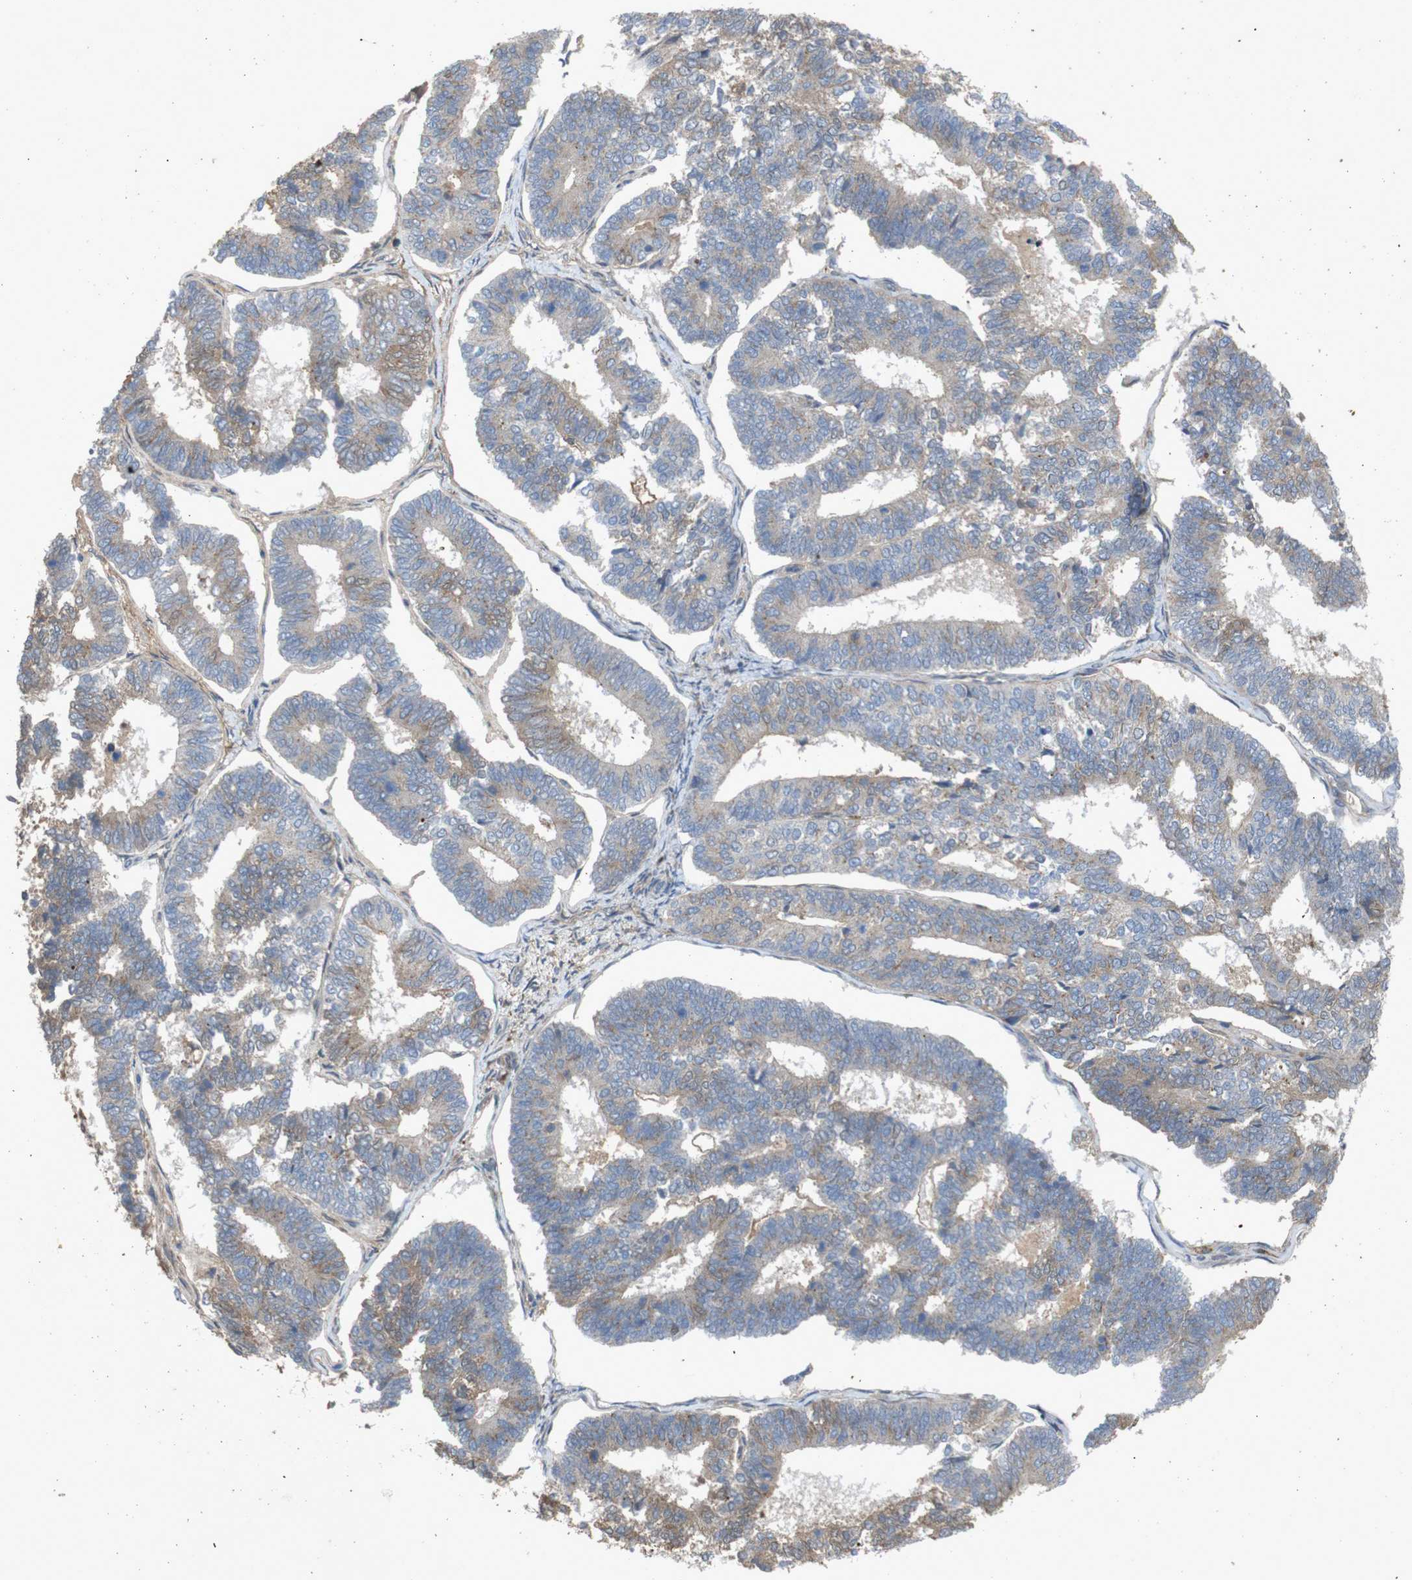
{"staining": {"intensity": "weak", "quantity": "25%-75%", "location": "cytoplasmic/membranous"}, "tissue": "endometrial cancer", "cell_type": "Tumor cells", "image_type": "cancer", "snomed": [{"axis": "morphology", "description": "Adenocarcinoma, NOS"}, {"axis": "topography", "description": "Endometrium"}], "caption": "This is an image of IHC staining of endometrial cancer, which shows weak staining in the cytoplasmic/membranous of tumor cells.", "gene": "PTPN1", "patient": {"sex": "female", "age": 70}}